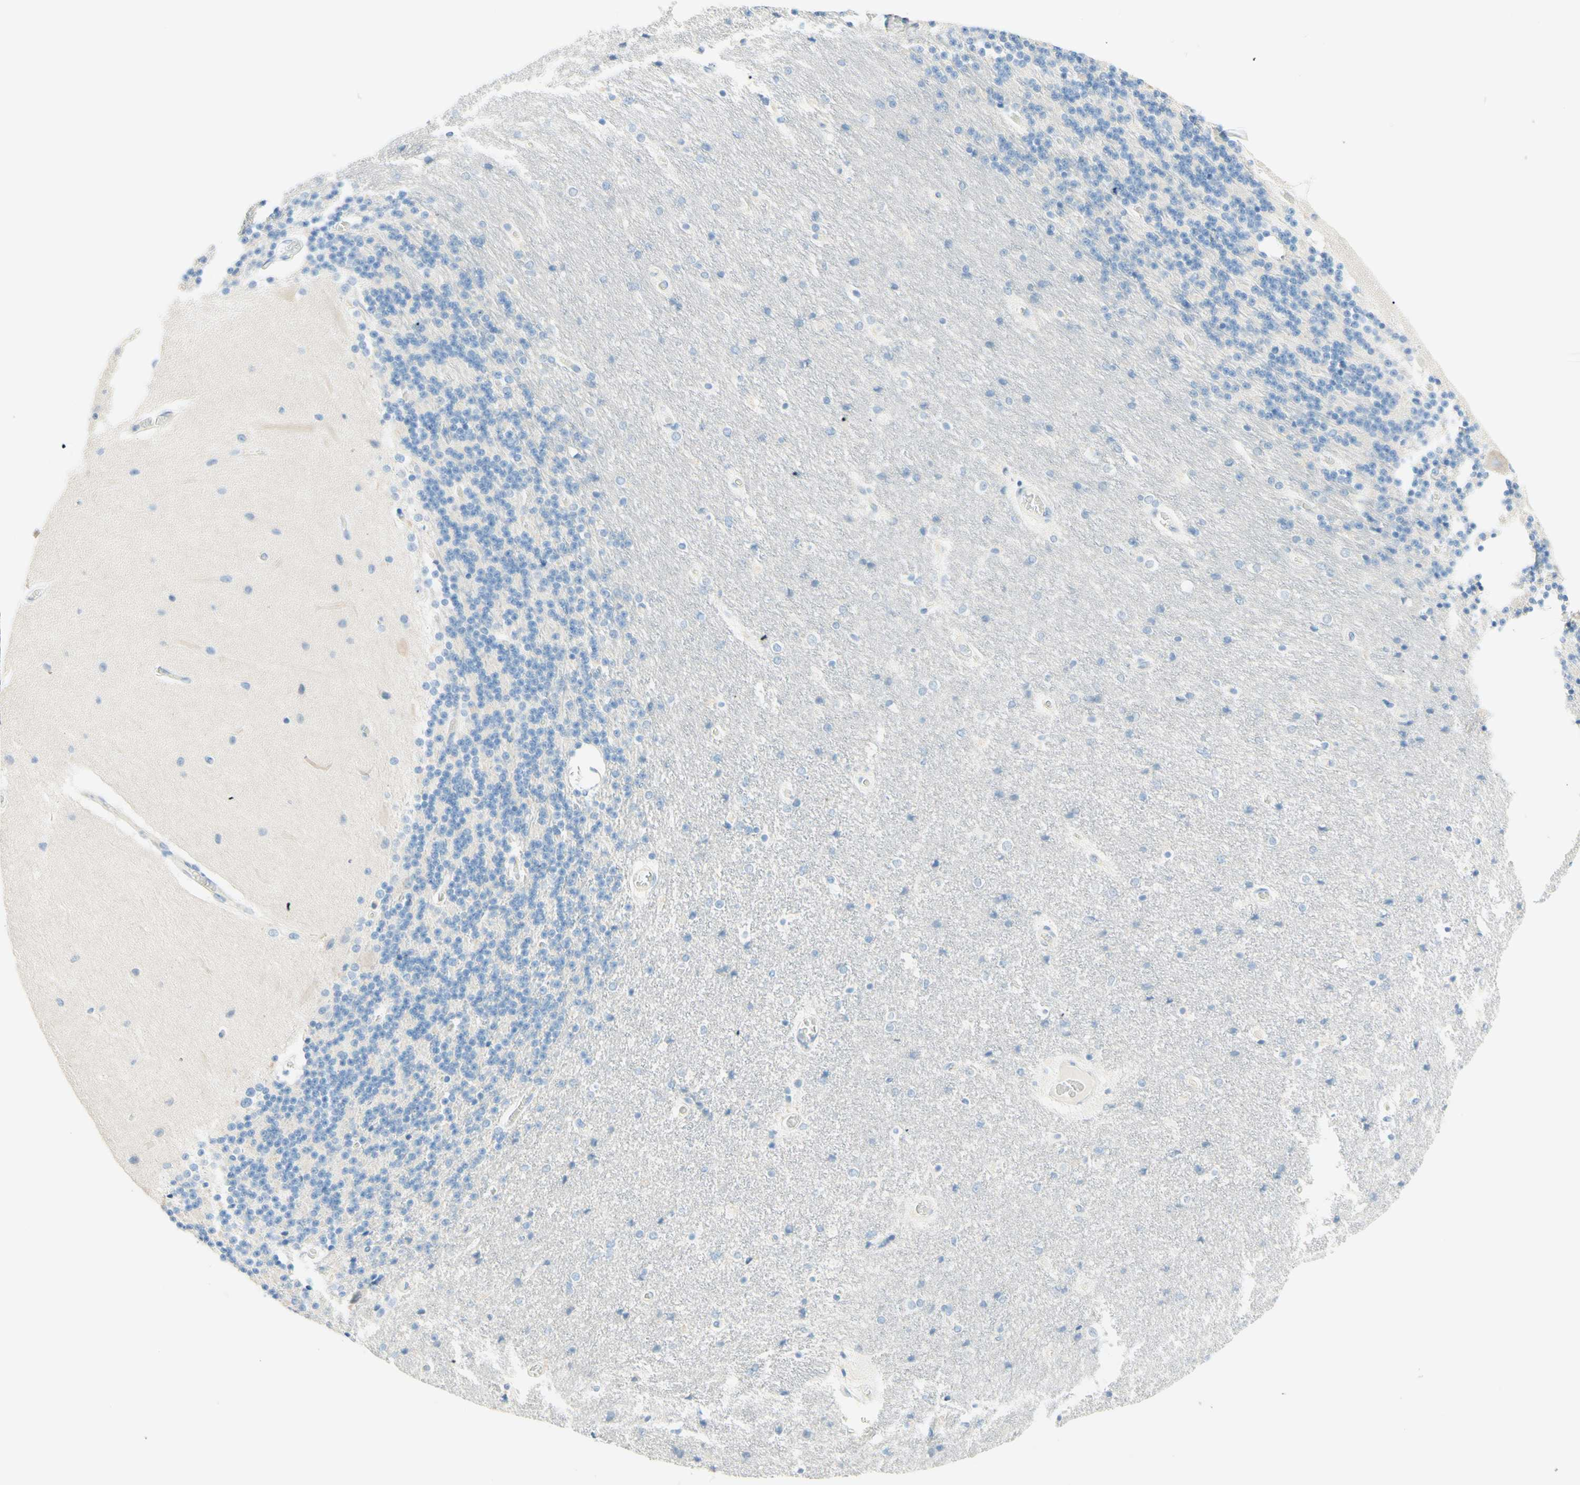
{"staining": {"intensity": "negative", "quantity": "none", "location": "none"}, "tissue": "cerebellum", "cell_type": "Cells in granular layer", "image_type": "normal", "snomed": [{"axis": "morphology", "description": "Normal tissue, NOS"}, {"axis": "topography", "description": "Cerebellum"}], "caption": "This micrograph is of benign cerebellum stained with immunohistochemistry (IHC) to label a protein in brown with the nuclei are counter-stained blue. There is no expression in cells in granular layer.", "gene": "TMEM132D", "patient": {"sex": "female", "age": 54}}